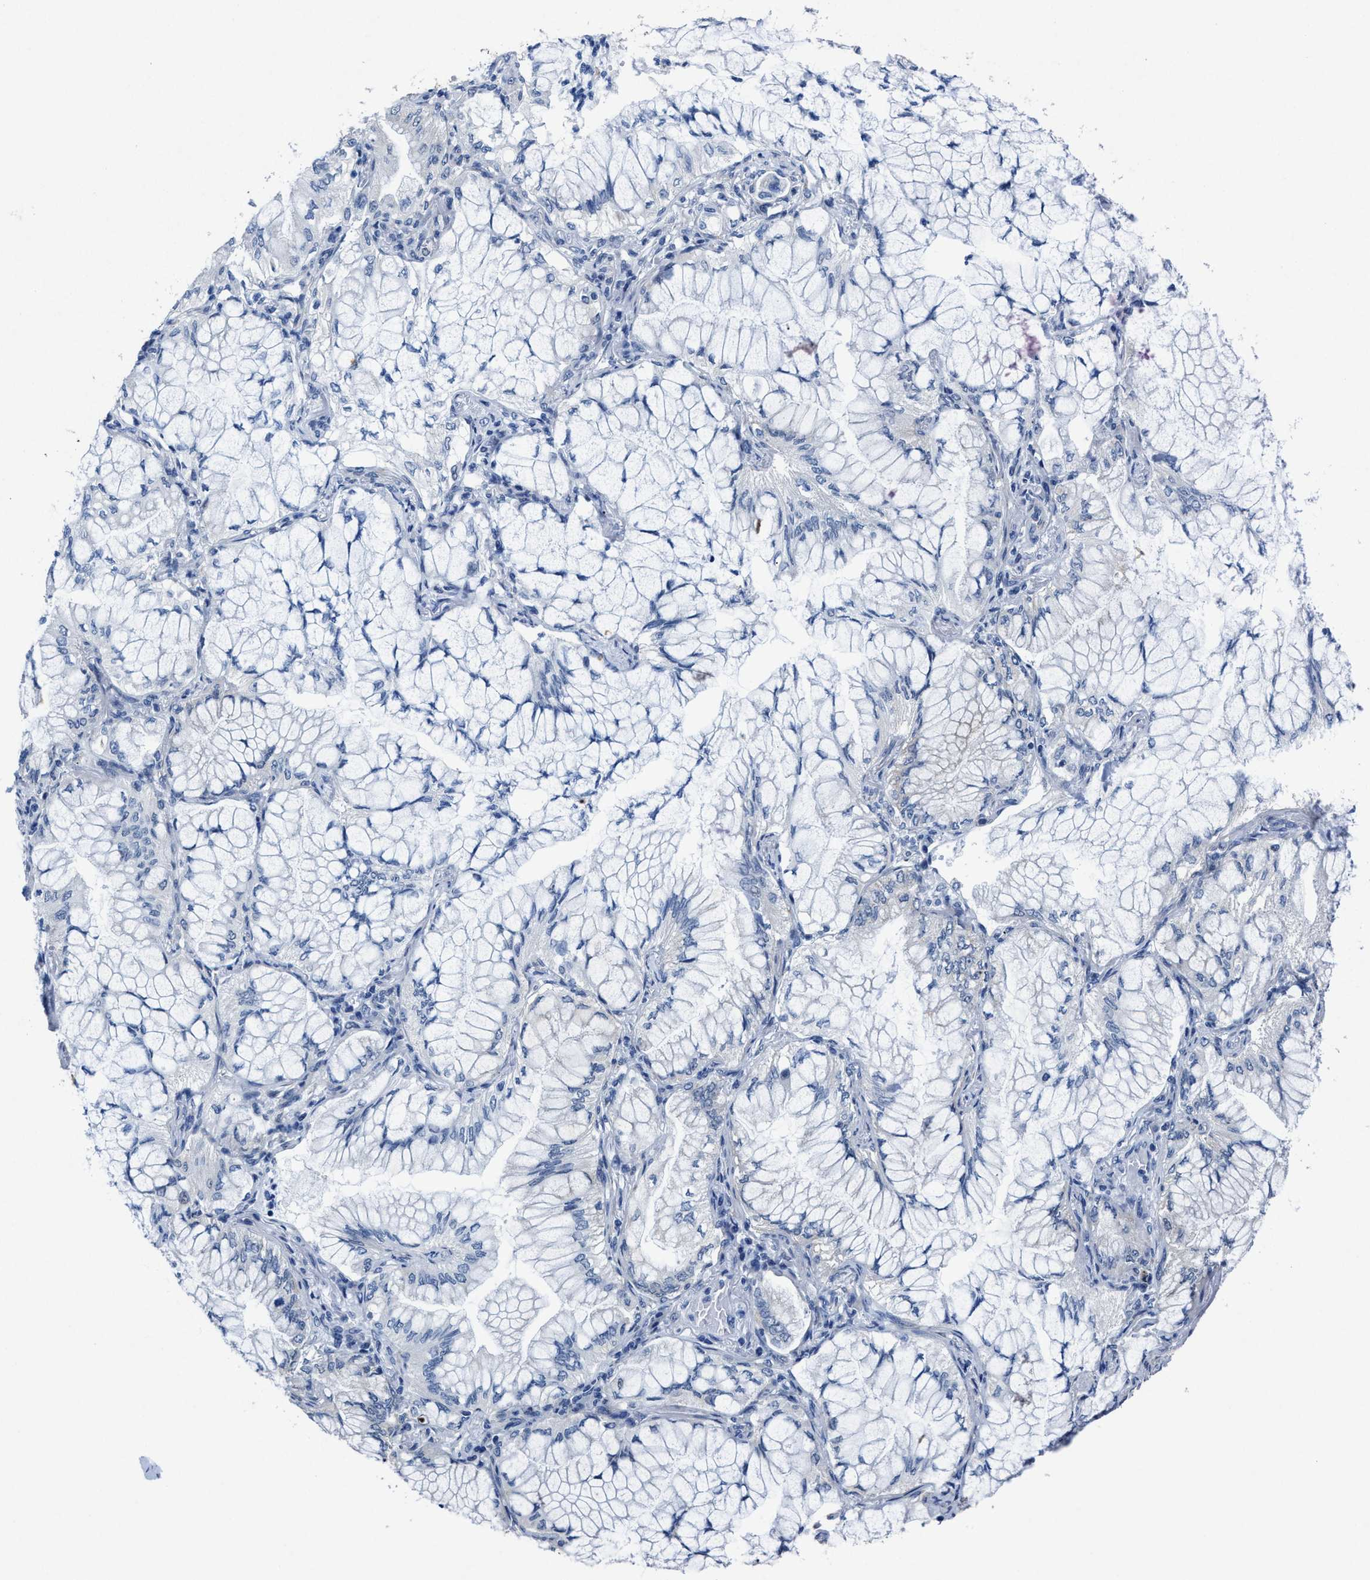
{"staining": {"intensity": "negative", "quantity": "none", "location": "none"}, "tissue": "lung cancer", "cell_type": "Tumor cells", "image_type": "cancer", "snomed": [{"axis": "morphology", "description": "Adenocarcinoma, NOS"}, {"axis": "topography", "description": "Lung"}], "caption": "Tumor cells show no significant staining in lung cancer.", "gene": "ID3", "patient": {"sex": "female", "age": 70}}